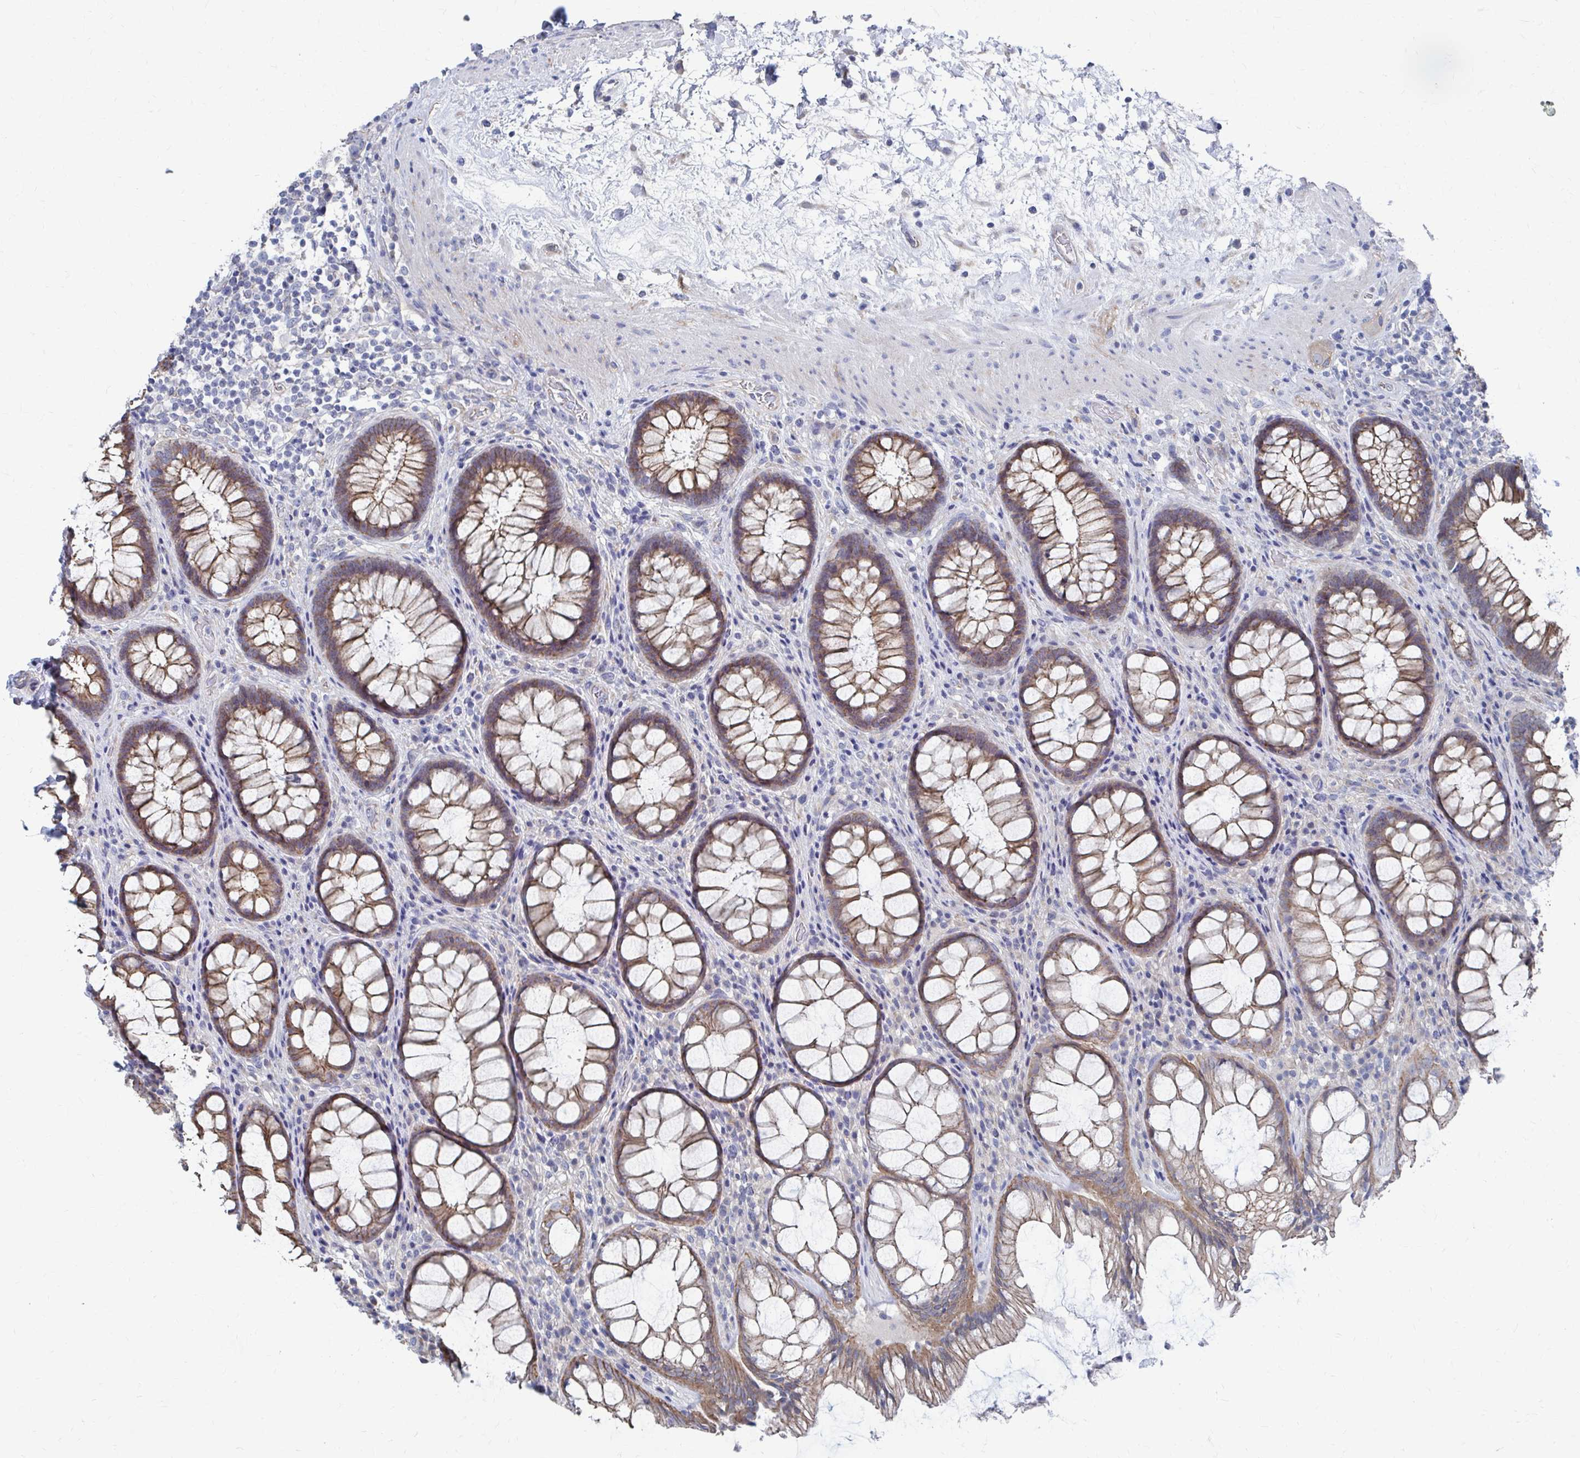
{"staining": {"intensity": "moderate", "quantity": ">75%", "location": "cytoplasmic/membranous"}, "tissue": "rectum", "cell_type": "Glandular cells", "image_type": "normal", "snomed": [{"axis": "morphology", "description": "Normal tissue, NOS"}, {"axis": "topography", "description": "Rectum"}], "caption": "DAB immunohistochemical staining of benign rectum reveals moderate cytoplasmic/membranous protein positivity in approximately >75% of glandular cells.", "gene": "PLEKHG7", "patient": {"sex": "male", "age": 72}}